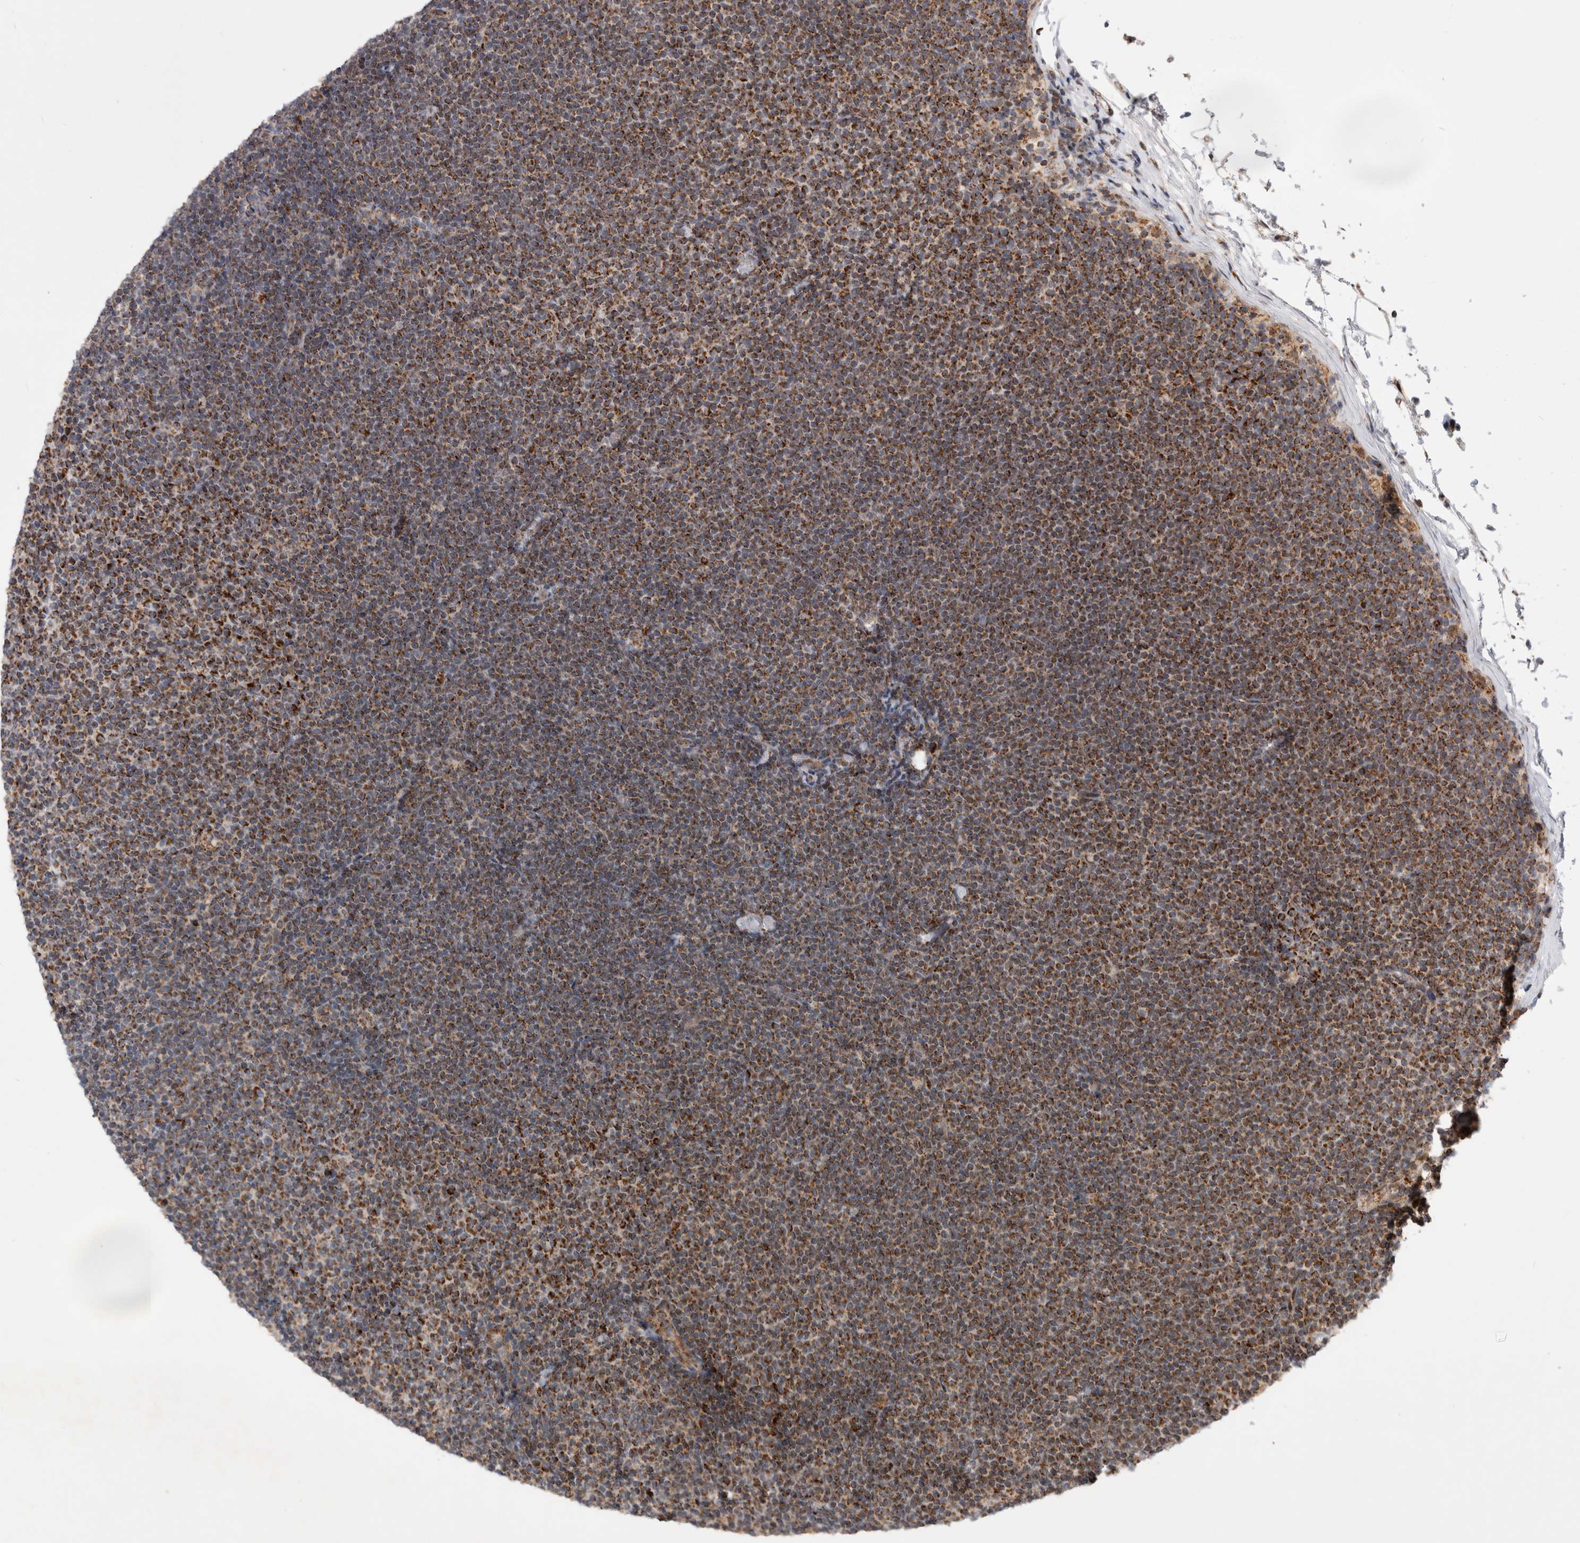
{"staining": {"intensity": "moderate", "quantity": ">75%", "location": "cytoplasmic/membranous"}, "tissue": "lymphoma", "cell_type": "Tumor cells", "image_type": "cancer", "snomed": [{"axis": "morphology", "description": "Malignant lymphoma, non-Hodgkin's type, Low grade"}, {"axis": "topography", "description": "Lymph node"}], "caption": "Tumor cells display medium levels of moderate cytoplasmic/membranous expression in approximately >75% of cells in human lymphoma.", "gene": "MRPL37", "patient": {"sex": "female", "age": 53}}